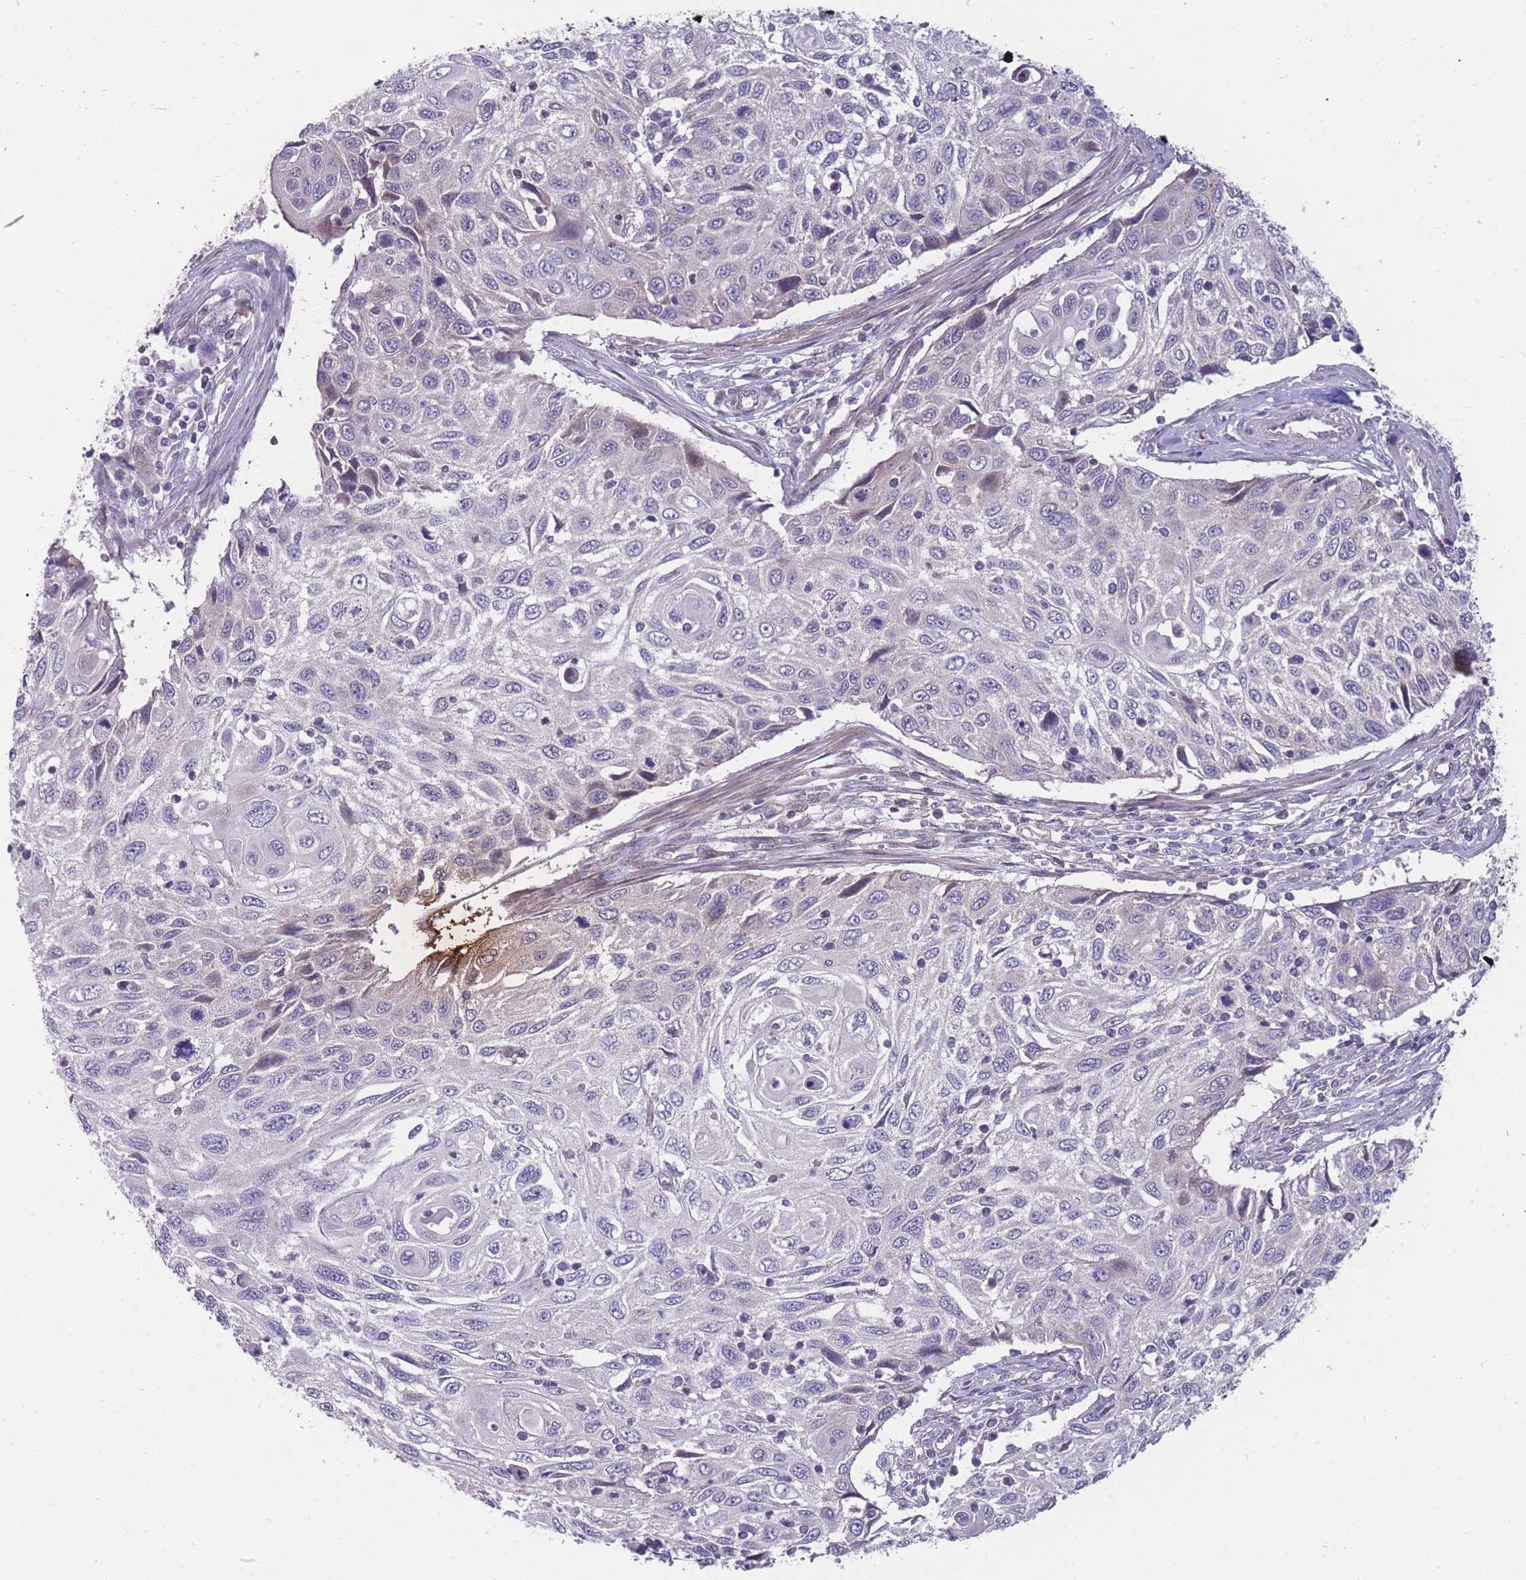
{"staining": {"intensity": "negative", "quantity": "none", "location": "none"}, "tissue": "cervical cancer", "cell_type": "Tumor cells", "image_type": "cancer", "snomed": [{"axis": "morphology", "description": "Squamous cell carcinoma, NOS"}, {"axis": "topography", "description": "Cervix"}], "caption": "A high-resolution photomicrograph shows IHC staining of cervical cancer (squamous cell carcinoma), which shows no significant staining in tumor cells. The staining is performed using DAB brown chromogen with nuclei counter-stained in using hematoxylin.", "gene": "RIC8A", "patient": {"sex": "female", "age": 70}}